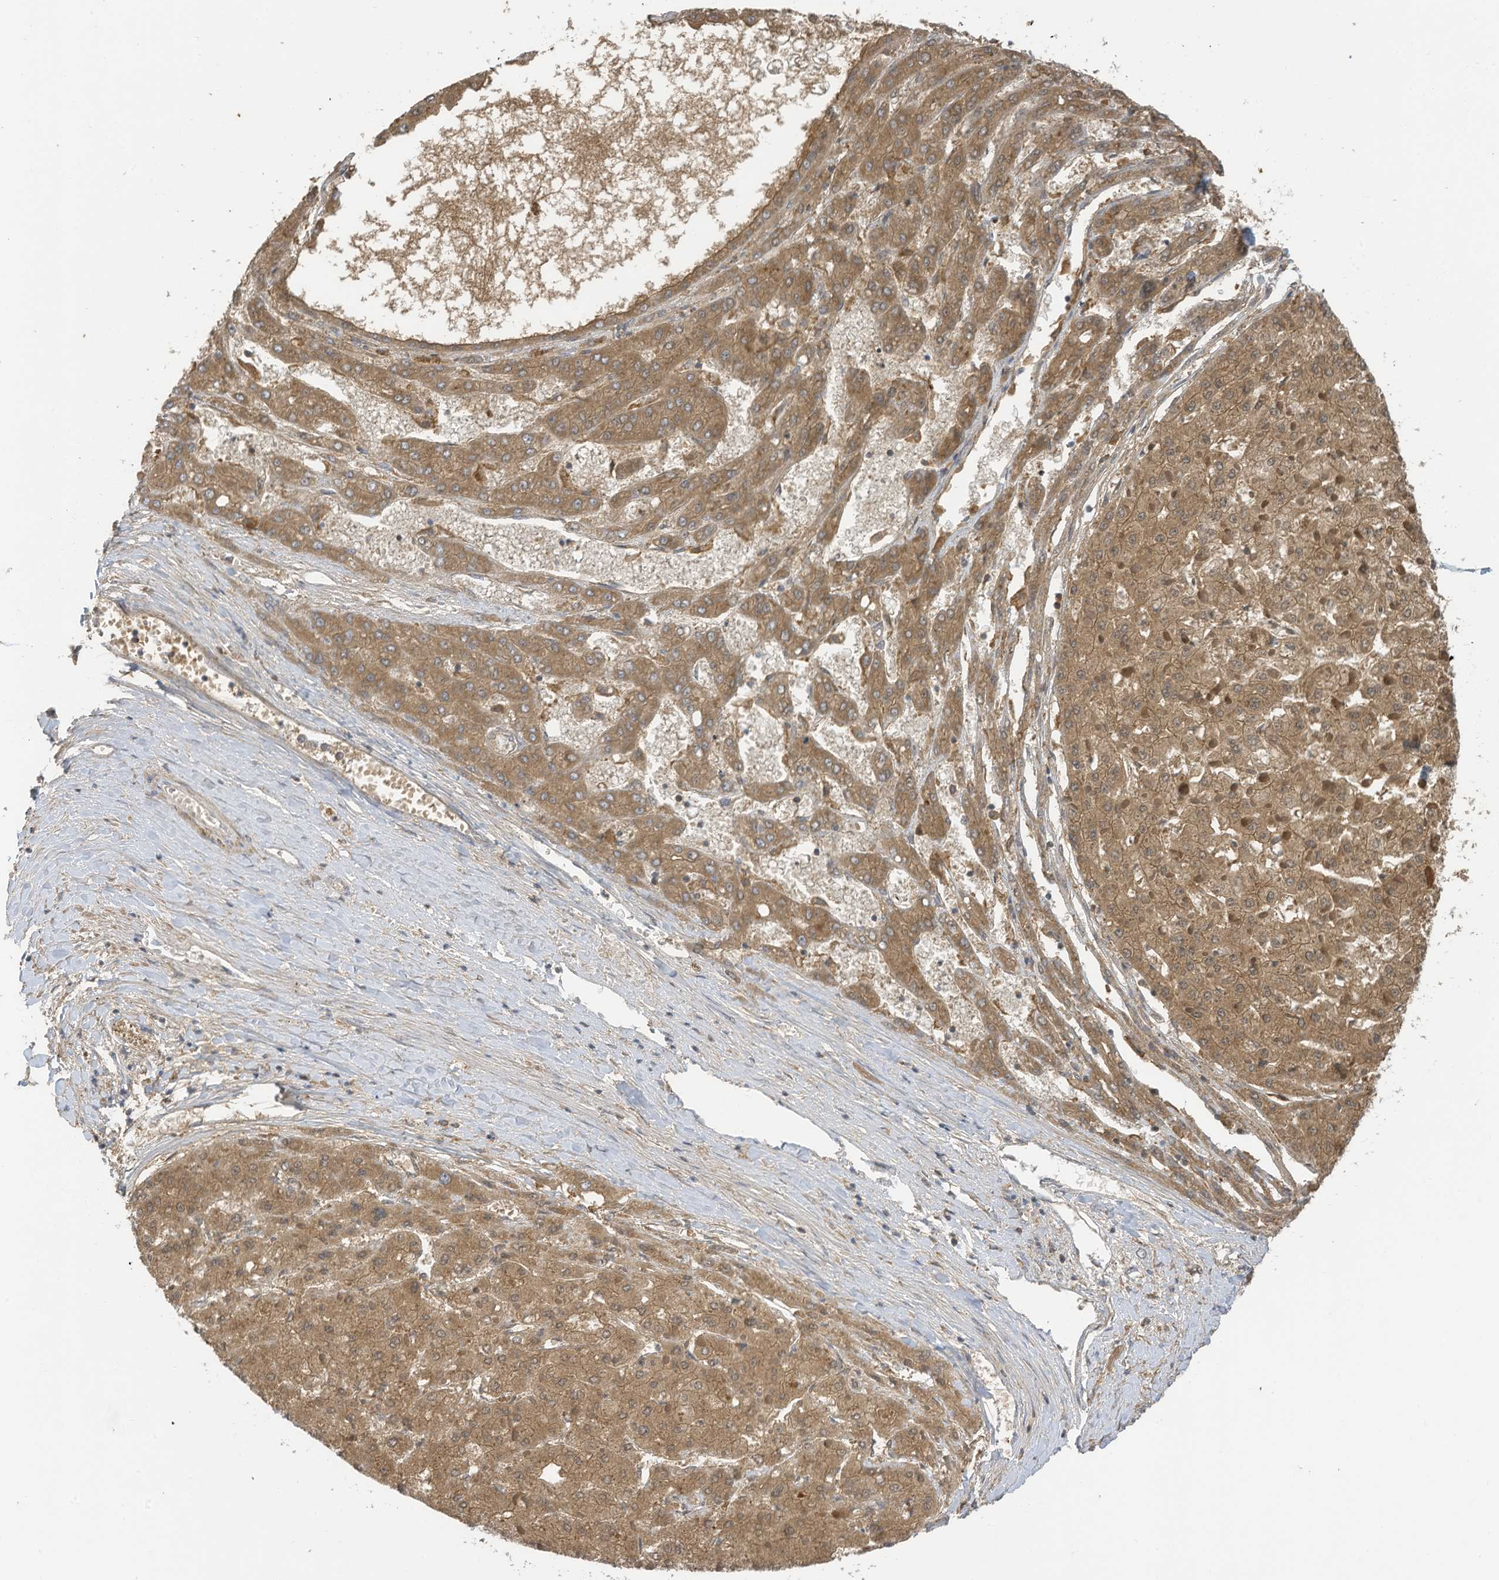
{"staining": {"intensity": "moderate", "quantity": ">75%", "location": "cytoplasmic/membranous"}, "tissue": "liver cancer", "cell_type": "Tumor cells", "image_type": "cancer", "snomed": [{"axis": "morphology", "description": "Carcinoma, Hepatocellular, NOS"}, {"axis": "topography", "description": "Liver"}], "caption": "Immunohistochemistry (IHC) image of human liver cancer stained for a protein (brown), which demonstrates medium levels of moderate cytoplasmic/membranous expression in approximately >75% of tumor cells.", "gene": "SLFN14", "patient": {"sex": "female", "age": 73}}